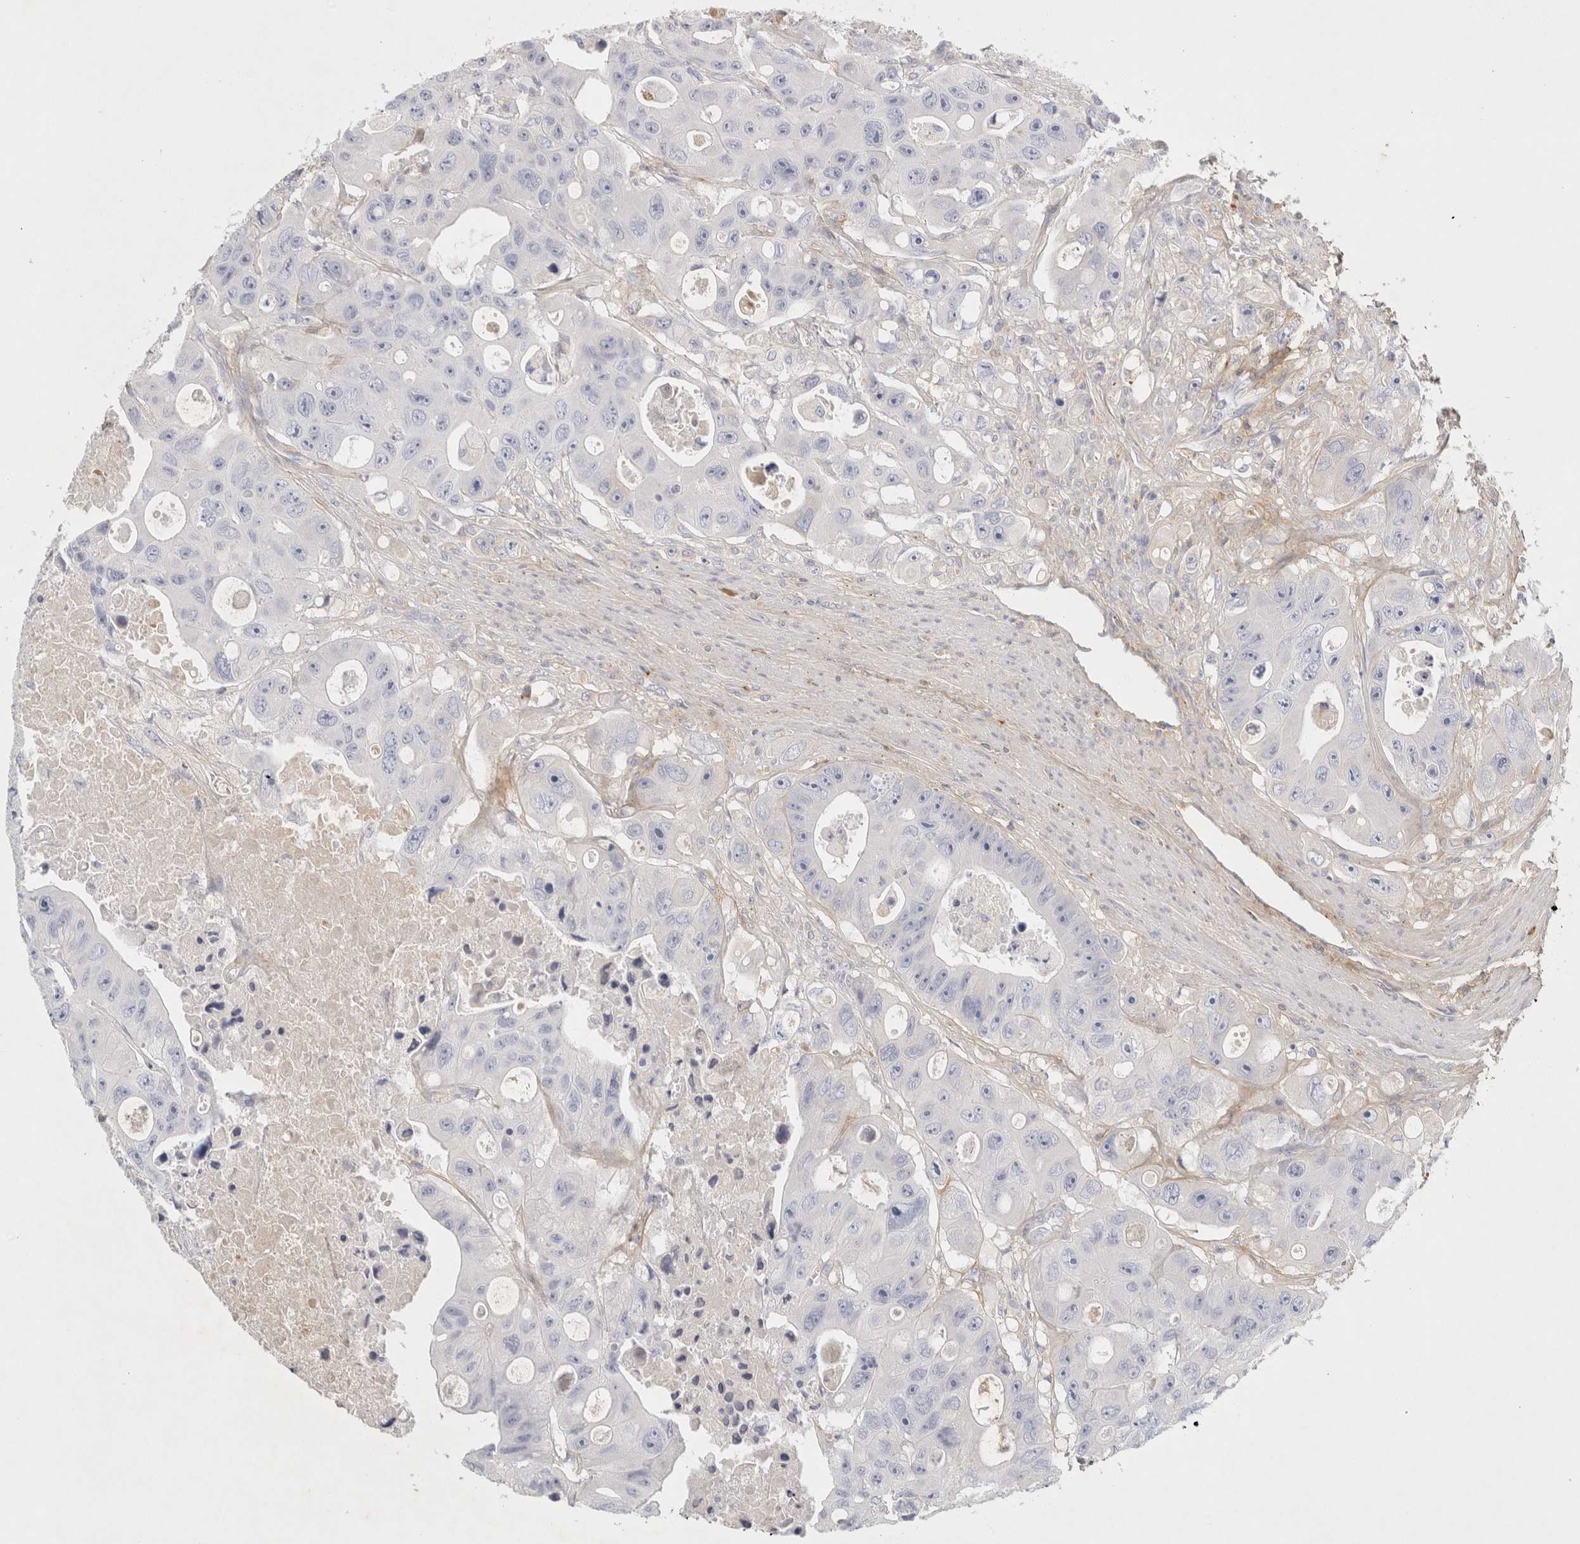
{"staining": {"intensity": "negative", "quantity": "none", "location": "none"}, "tissue": "colorectal cancer", "cell_type": "Tumor cells", "image_type": "cancer", "snomed": [{"axis": "morphology", "description": "Adenocarcinoma, NOS"}, {"axis": "topography", "description": "Colon"}], "caption": "Colorectal cancer (adenocarcinoma) was stained to show a protein in brown. There is no significant expression in tumor cells.", "gene": "FGL2", "patient": {"sex": "female", "age": 46}}